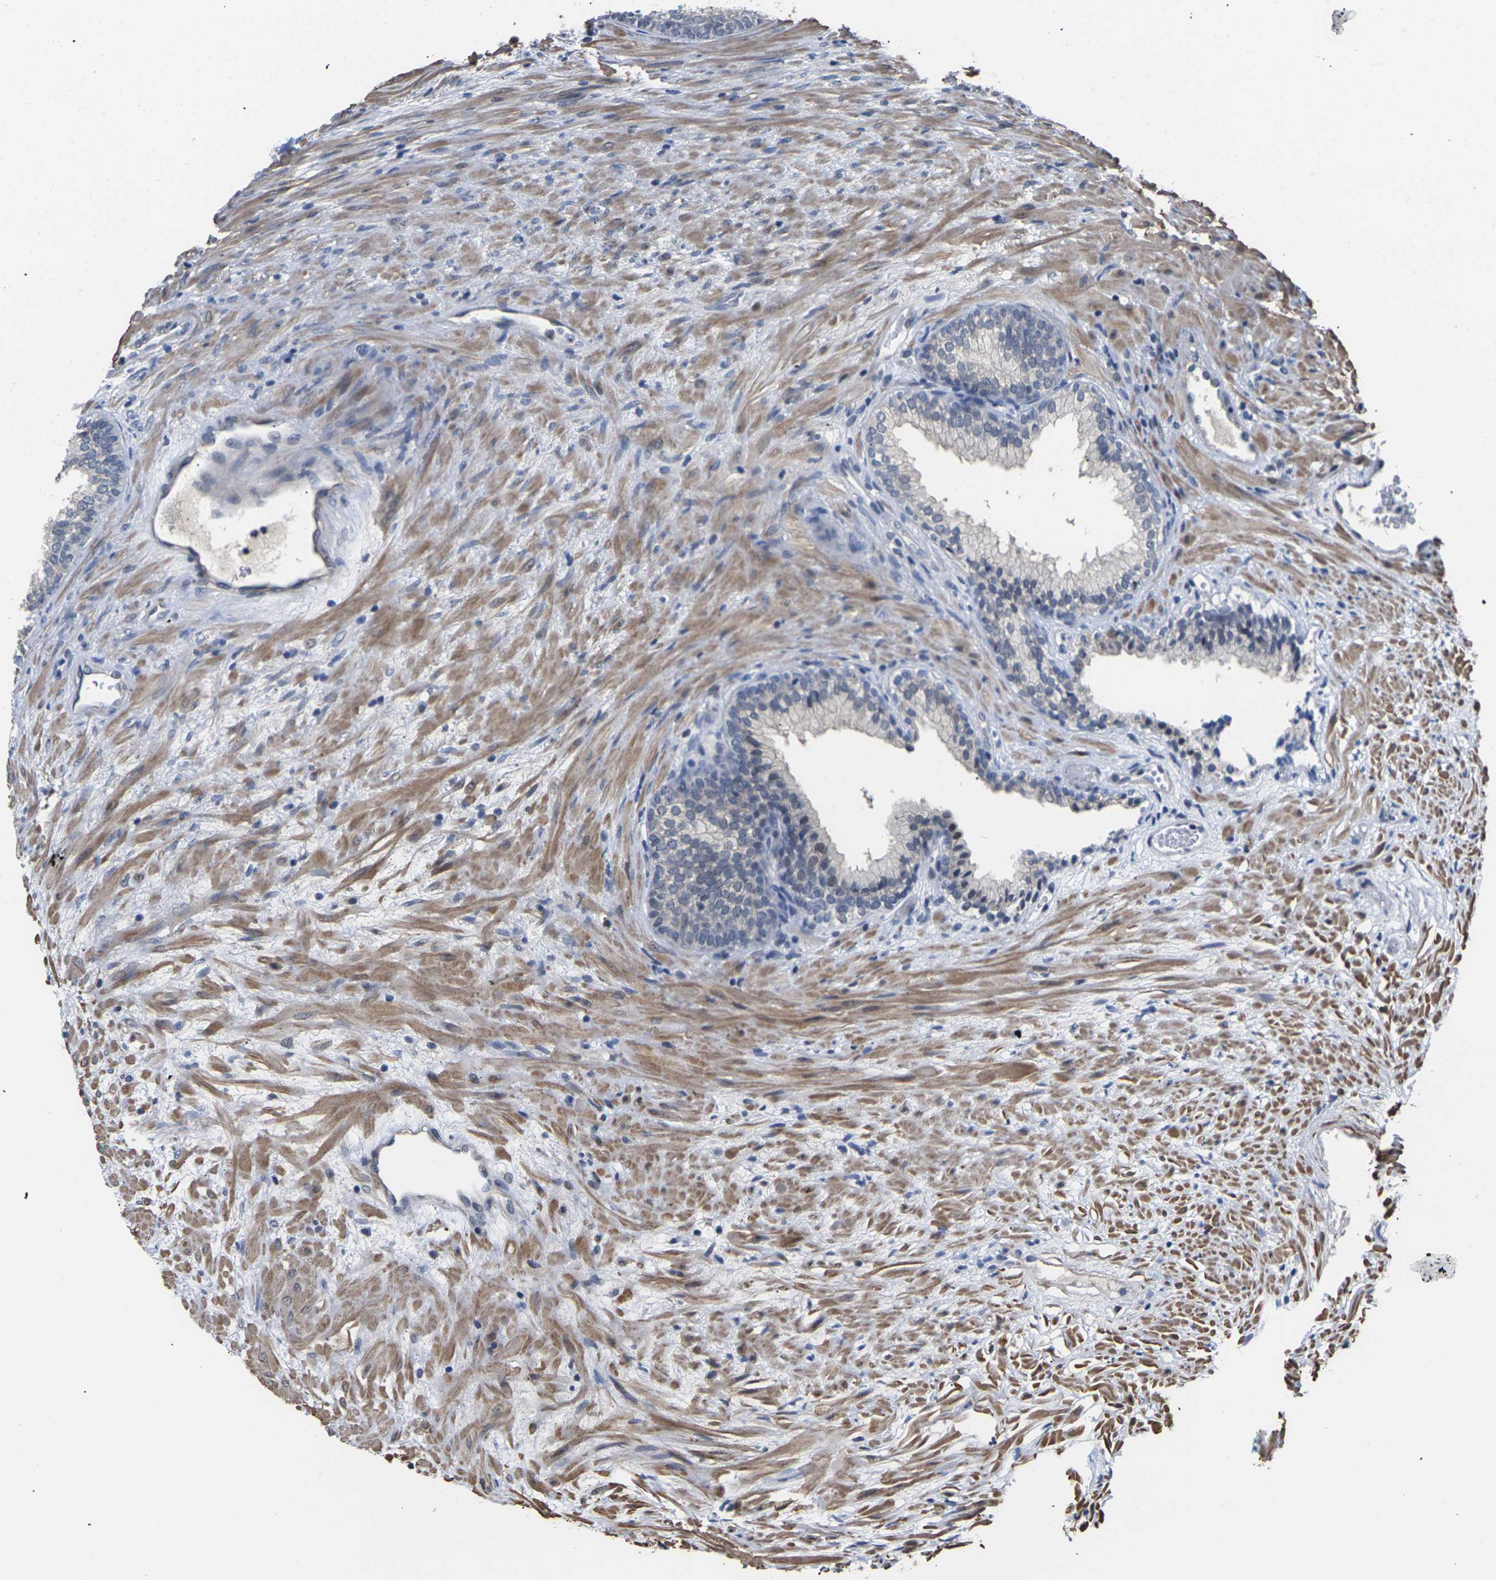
{"staining": {"intensity": "weak", "quantity": "25%-75%", "location": "cytoplasmic/membranous"}, "tissue": "prostate", "cell_type": "Glandular cells", "image_type": "normal", "snomed": [{"axis": "morphology", "description": "Normal tissue, NOS"}, {"axis": "topography", "description": "Prostate"}], "caption": "Protein staining by immunohistochemistry (IHC) reveals weak cytoplasmic/membranous positivity in about 25%-75% of glandular cells in benign prostate. (IHC, brightfield microscopy, high magnification).", "gene": "ST6GAL2", "patient": {"sex": "male", "age": 76}}